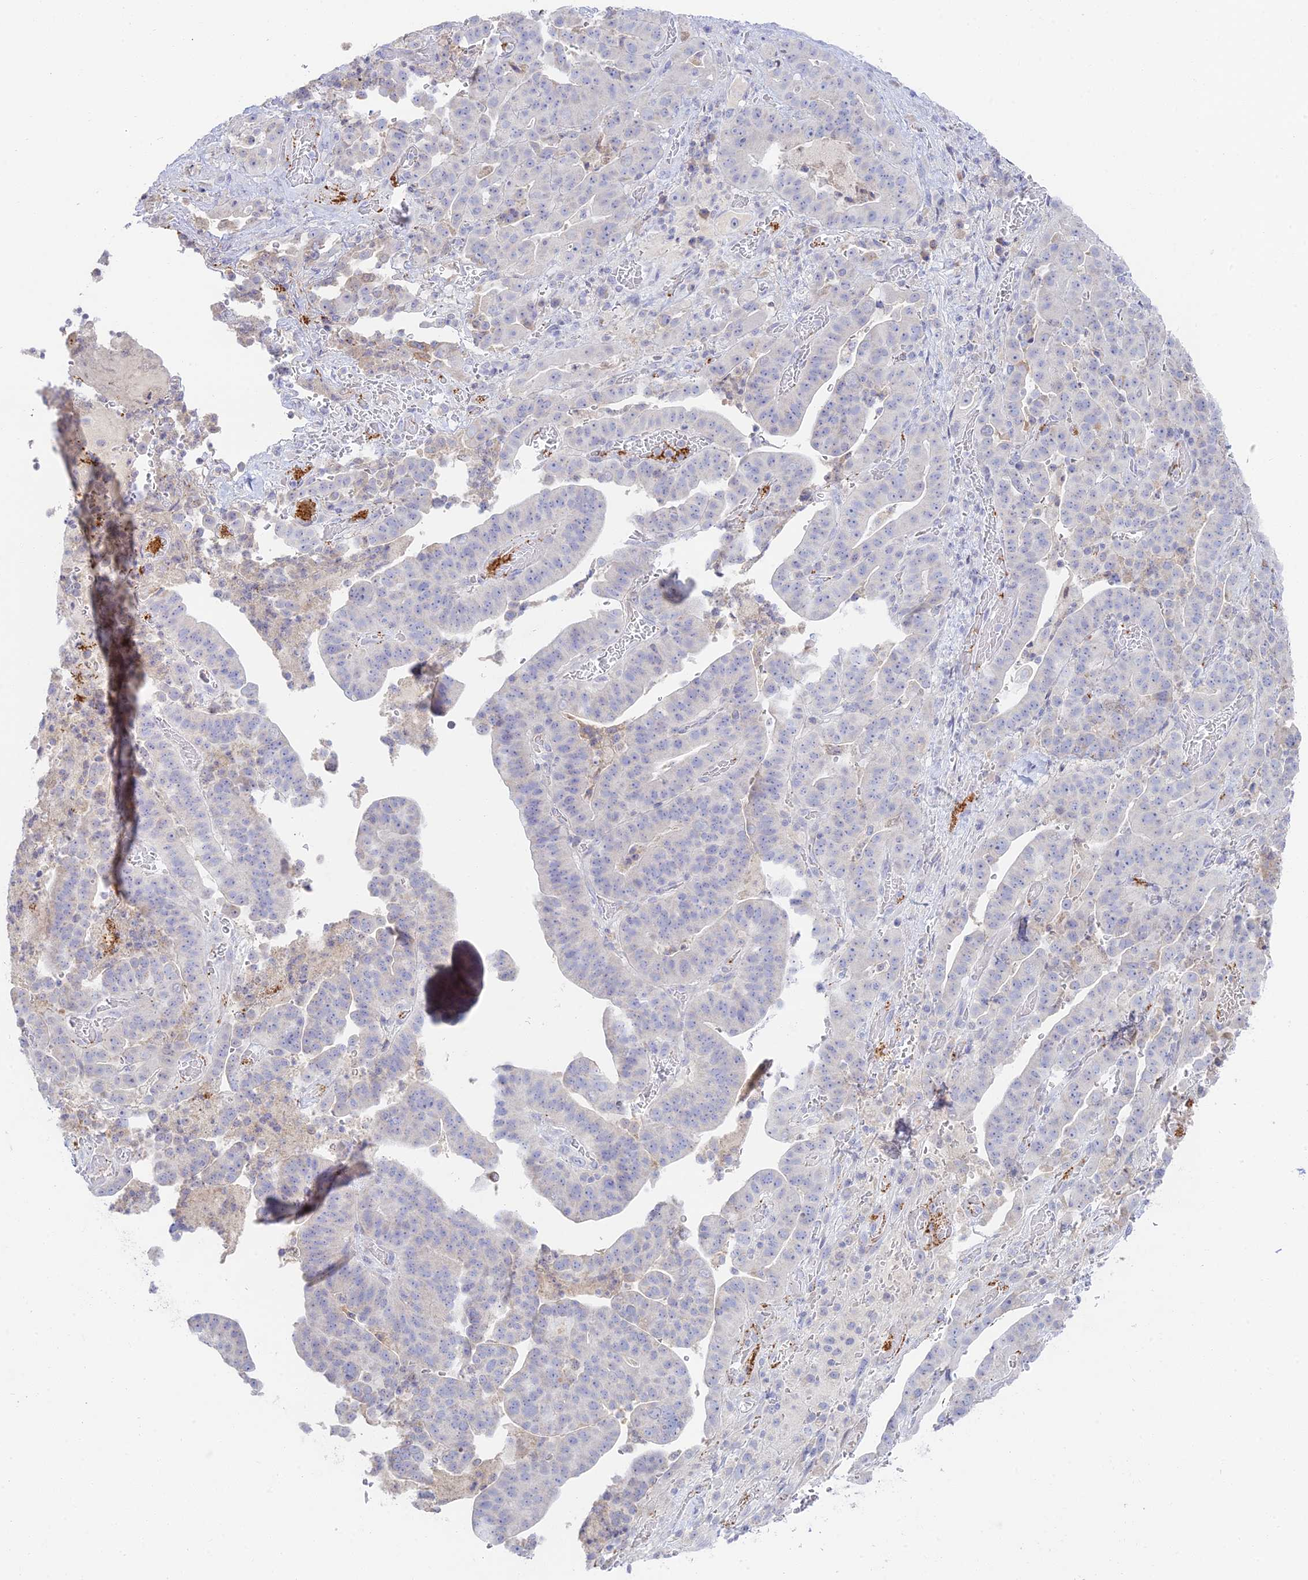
{"staining": {"intensity": "negative", "quantity": "none", "location": "none"}, "tissue": "stomach cancer", "cell_type": "Tumor cells", "image_type": "cancer", "snomed": [{"axis": "morphology", "description": "Adenocarcinoma, NOS"}, {"axis": "topography", "description": "Stomach"}], "caption": "The image demonstrates no significant staining in tumor cells of stomach adenocarcinoma.", "gene": "TMEM40", "patient": {"sex": "male", "age": 48}}